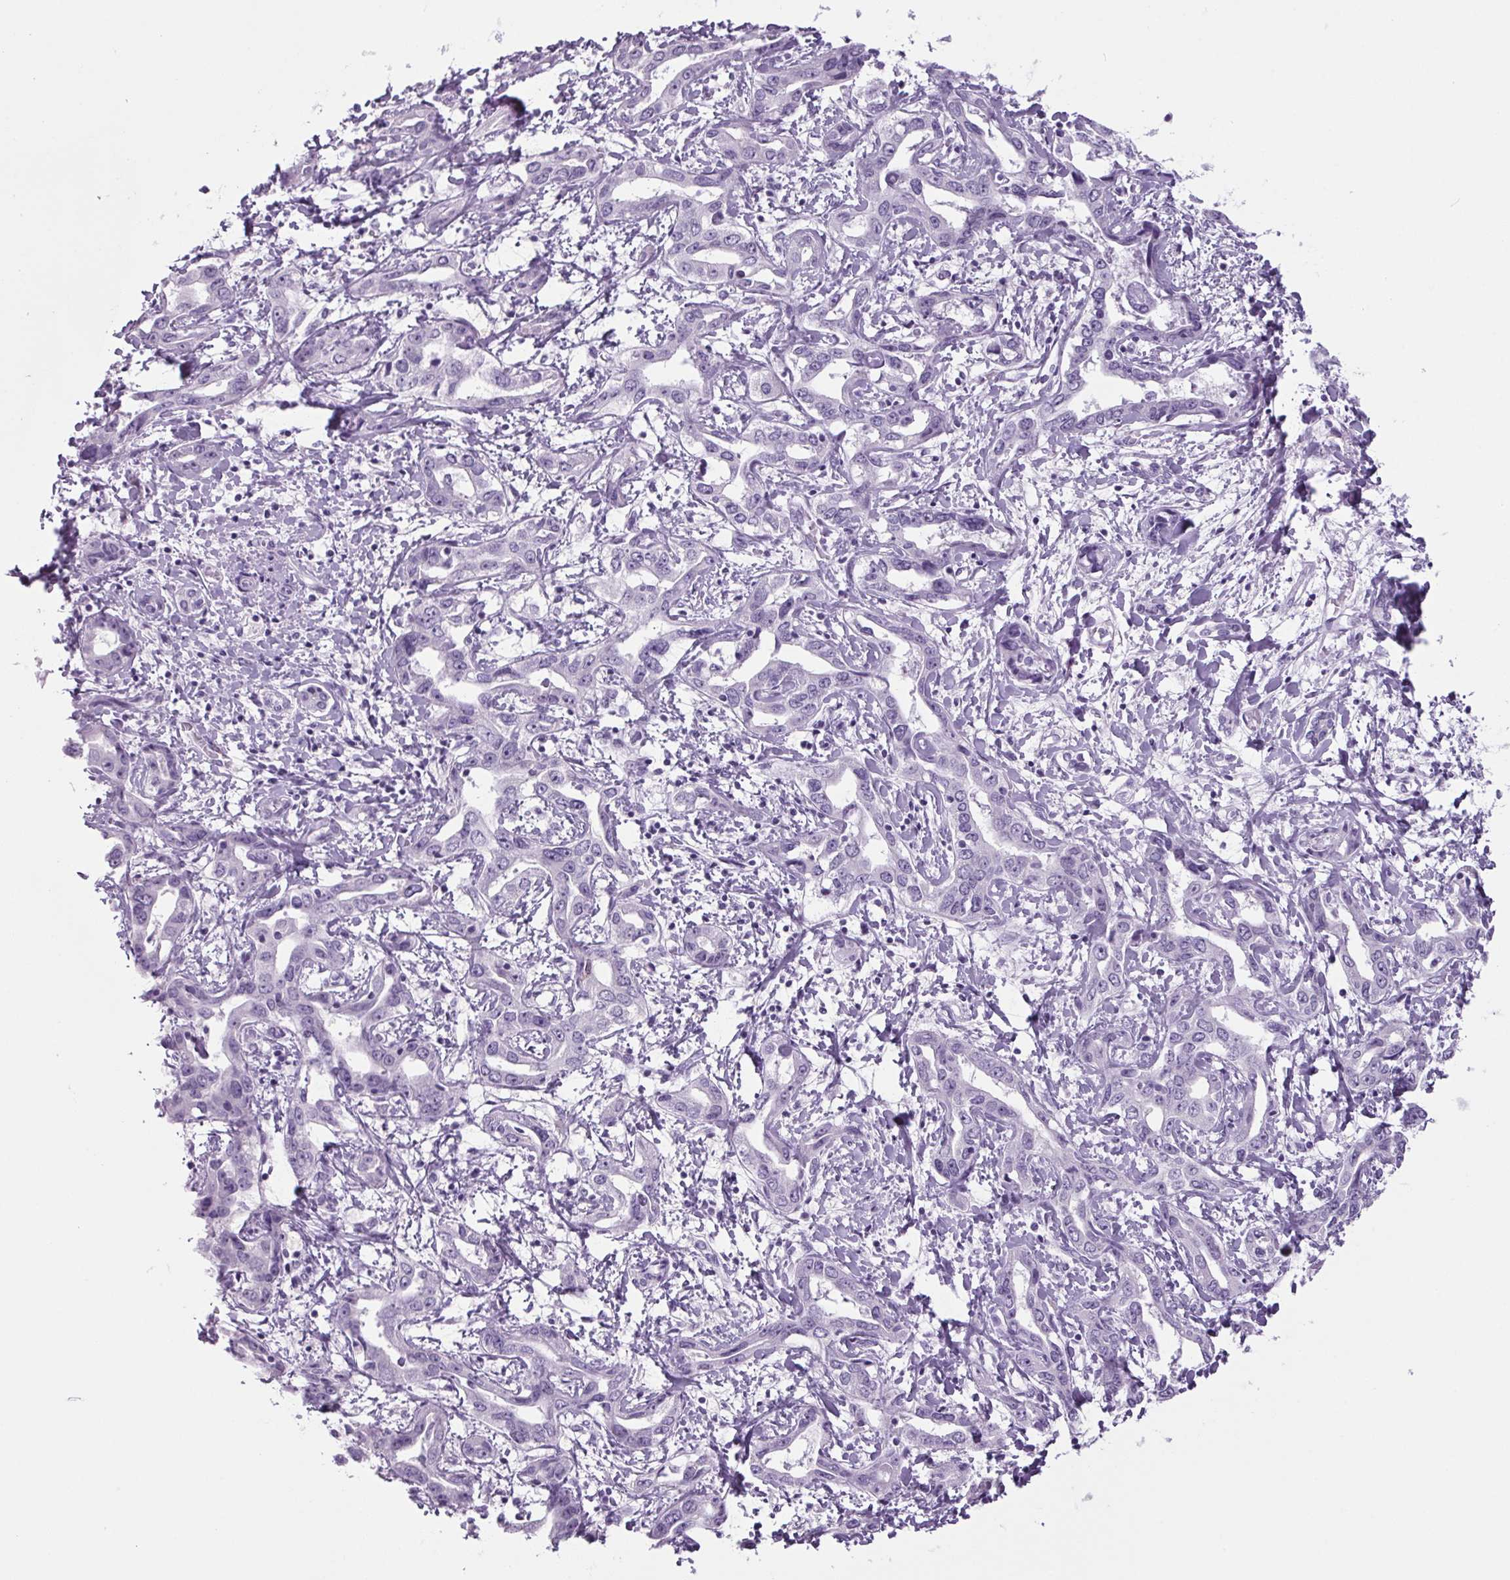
{"staining": {"intensity": "negative", "quantity": "none", "location": "none"}, "tissue": "liver cancer", "cell_type": "Tumor cells", "image_type": "cancer", "snomed": [{"axis": "morphology", "description": "Cholangiocarcinoma"}, {"axis": "topography", "description": "Liver"}], "caption": "Micrograph shows no significant protein staining in tumor cells of liver cholangiocarcinoma.", "gene": "PPP1R1A", "patient": {"sex": "male", "age": 59}}